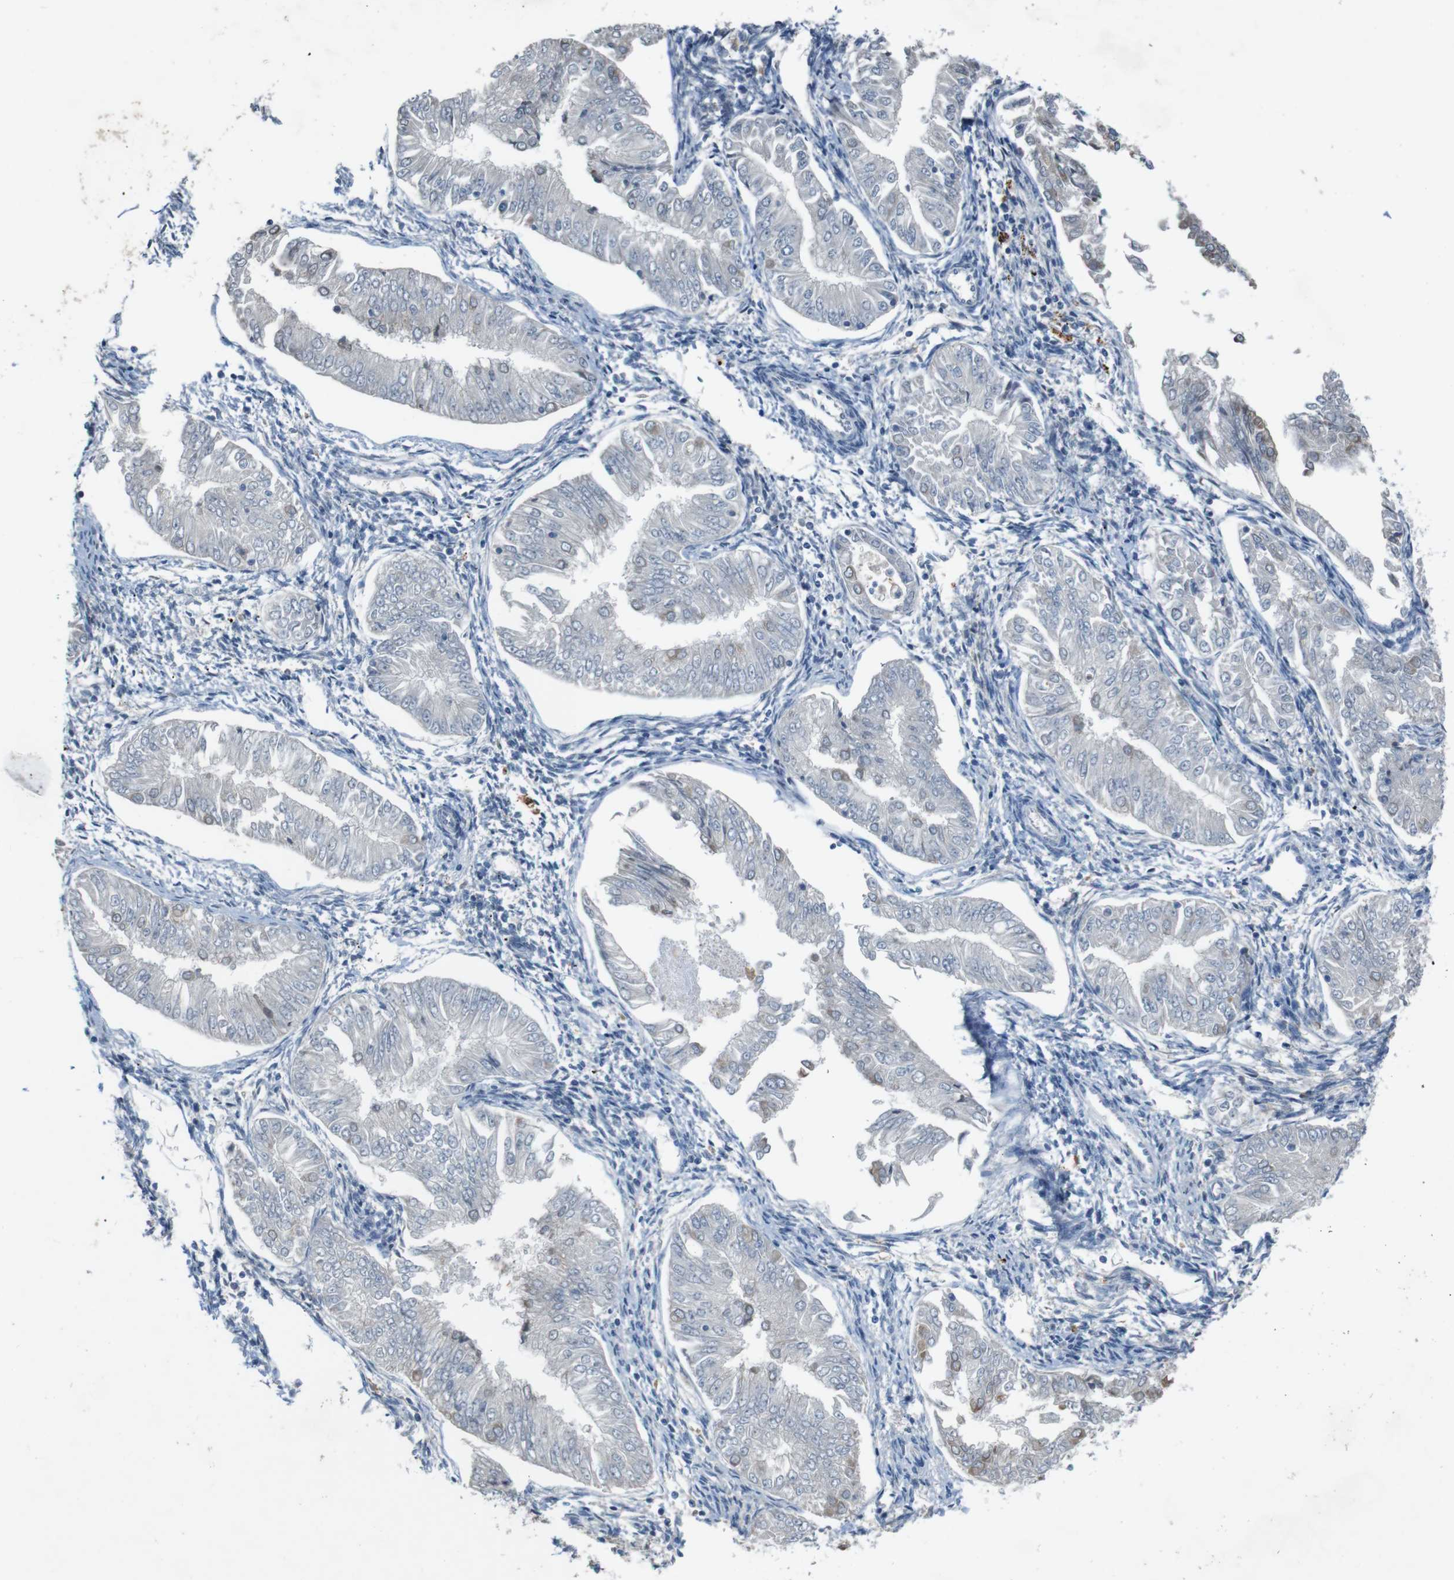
{"staining": {"intensity": "weak", "quantity": "<25%", "location": "cytoplasmic/membranous"}, "tissue": "endometrial cancer", "cell_type": "Tumor cells", "image_type": "cancer", "snomed": [{"axis": "morphology", "description": "Adenocarcinoma, NOS"}, {"axis": "topography", "description": "Endometrium"}], "caption": "DAB (3,3'-diaminobenzidine) immunohistochemical staining of endometrial cancer (adenocarcinoma) reveals no significant expression in tumor cells.", "gene": "MOGAT3", "patient": {"sex": "female", "age": 53}}